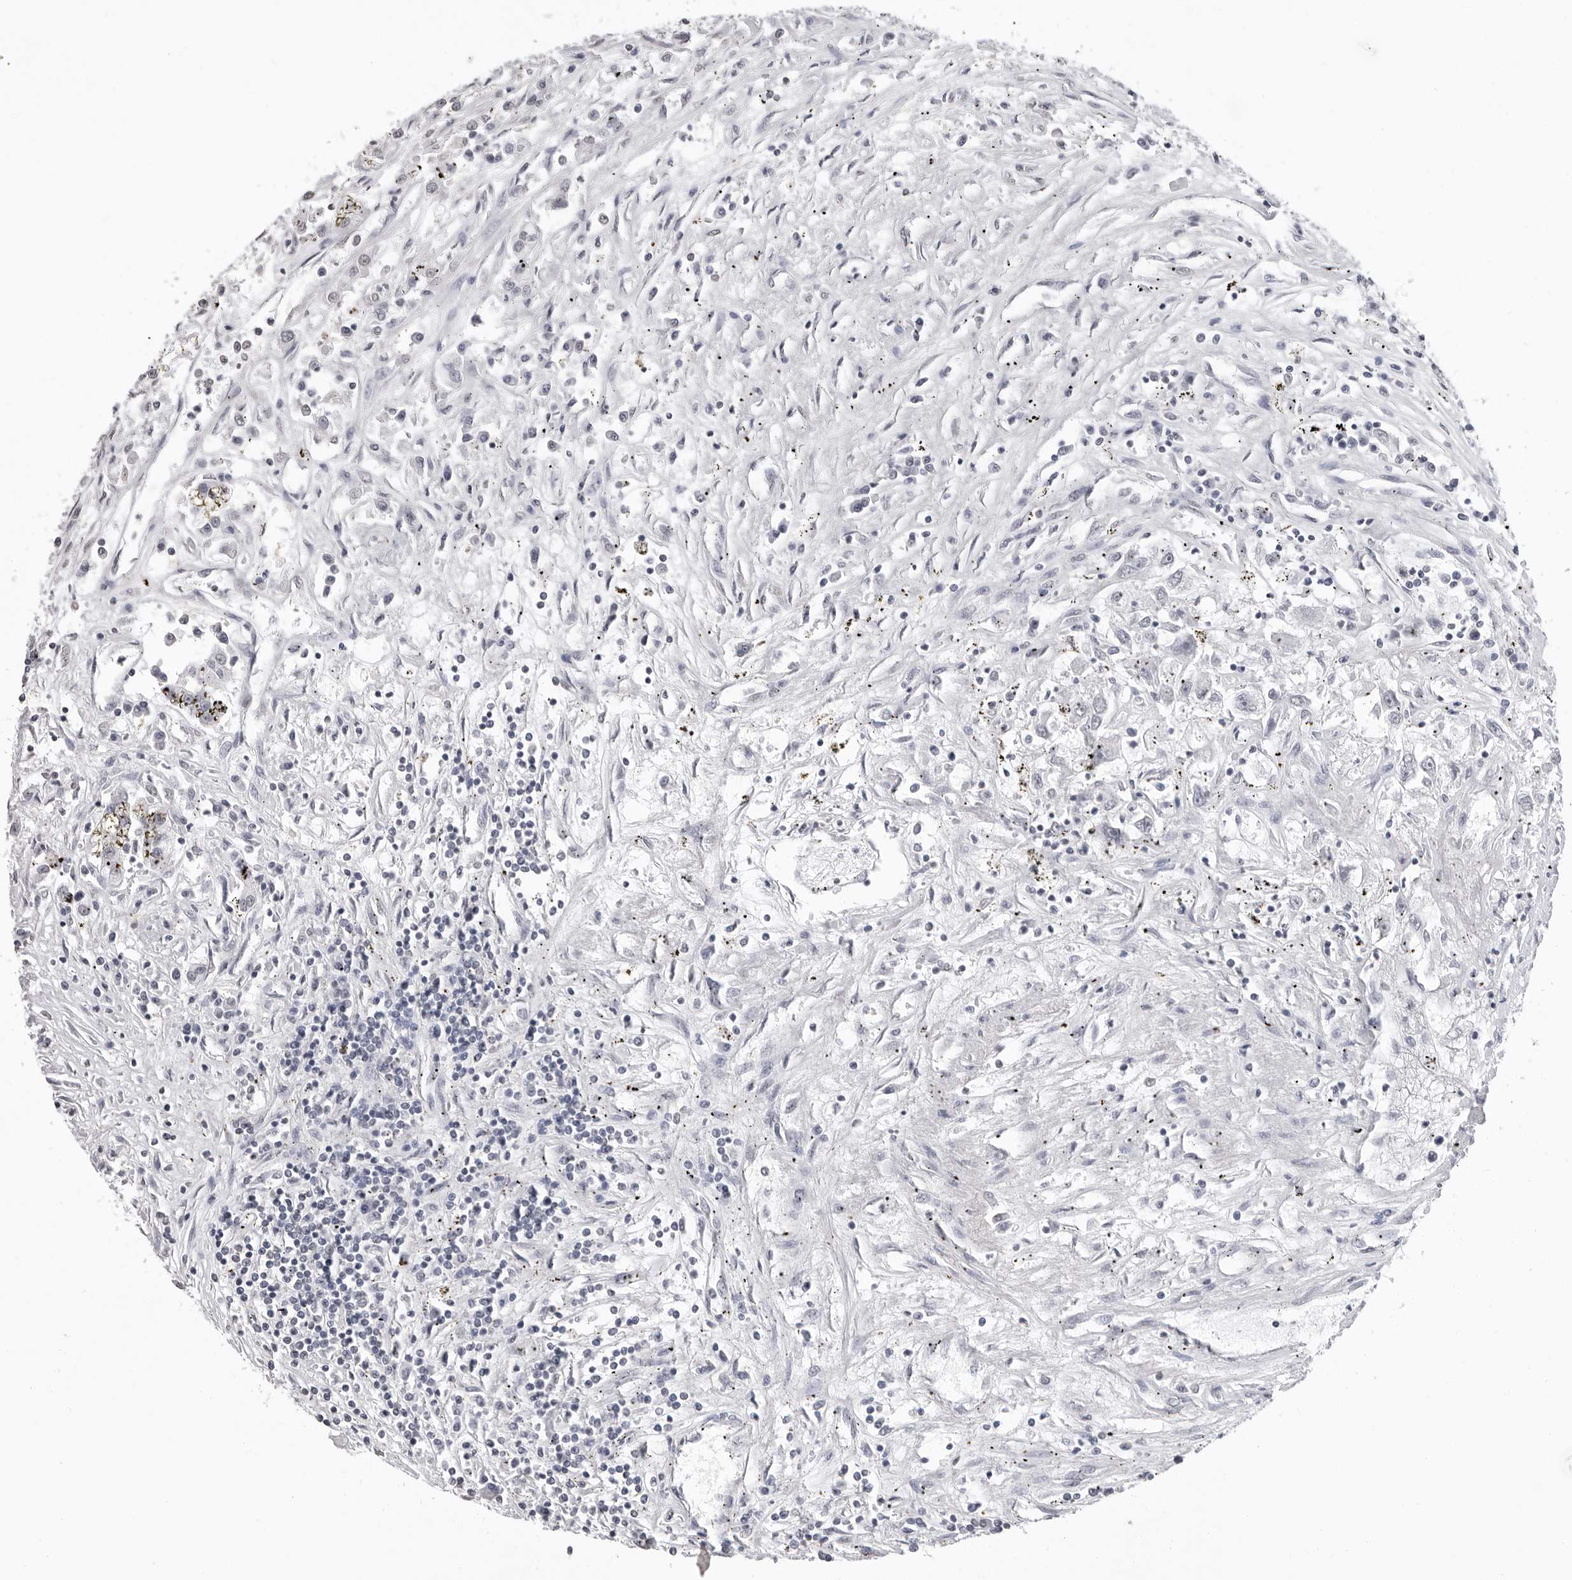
{"staining": {"intensity": "negative", "quantity": "none", "location": "none"}, "tissue": "renal cancer", "cell_type": "Tumor cells", "image_type": "cancer", "snomed": [{"axis": "morphology", "description": "Adenocarcinoma, NOS"}, {"axis": "topography", "description": "Kidney"}], "caption": "Immunohistochemistry (IHC) of human renal adenocarcinoma shows no expression in tumor cells.", "gene": "HEPACAM", "patient": {"sex": "female", "age": 52}}